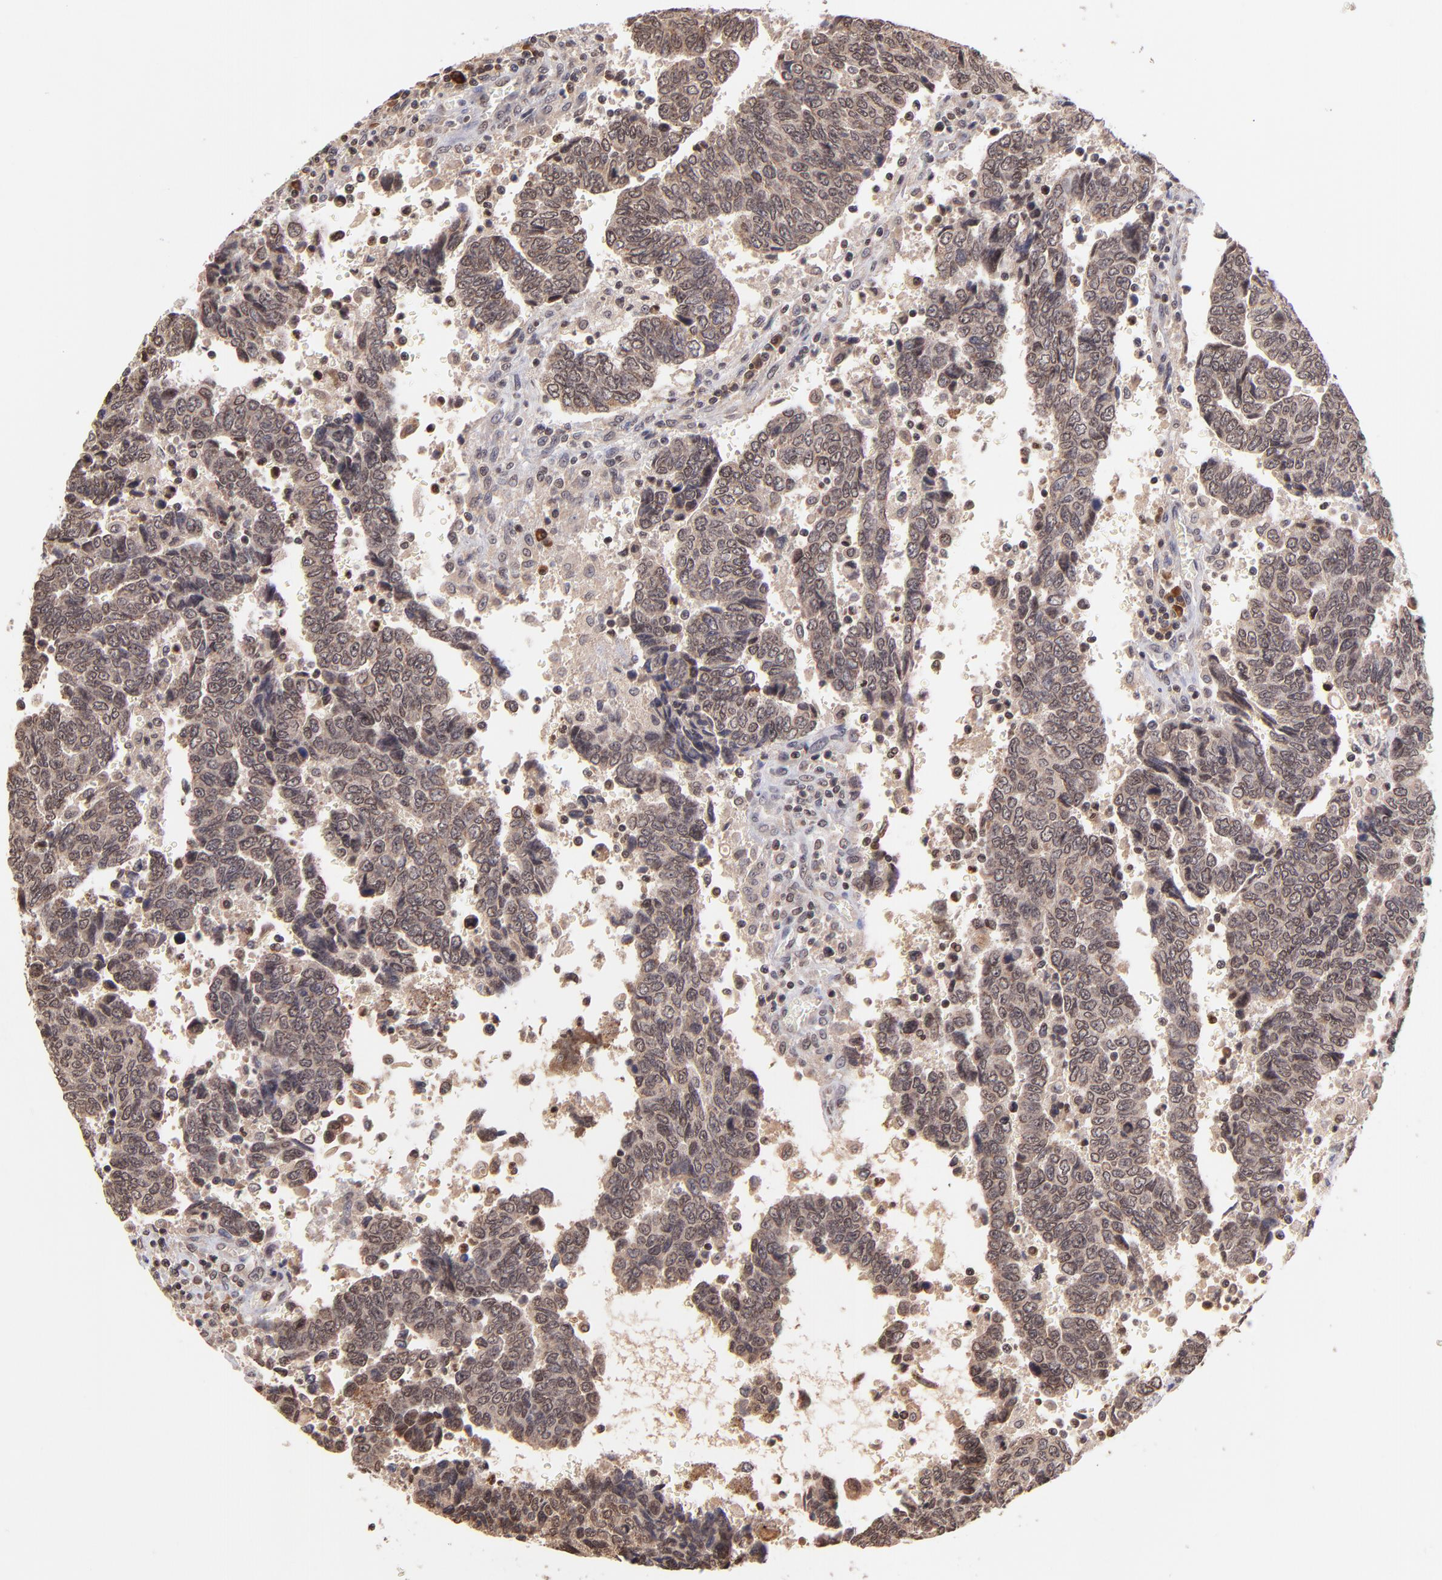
{"staining": {"intensity": "moderate", "quantity": ">75%", "location": "cytoplasmic/membranous,nuclear"}, "tissue": "urothelial cancer", "cell_type": "Tumor cells", "image_type": "cancer", "snomed": [{"axis": "morphology", "description": "Urothelial carcinoma, High grade"}, {"axis": "topography", "description": "Urinary bladder"}], "caption": "Immunohistochemistry (IHC) (DAB) staining of human urothelial cancer reveals moderate cytoplasmic/membranous and nuclear protein staining in about >75% of tumor cells.", "gene": "WDR25", "patient": {"sex": "male", "age": 86}}